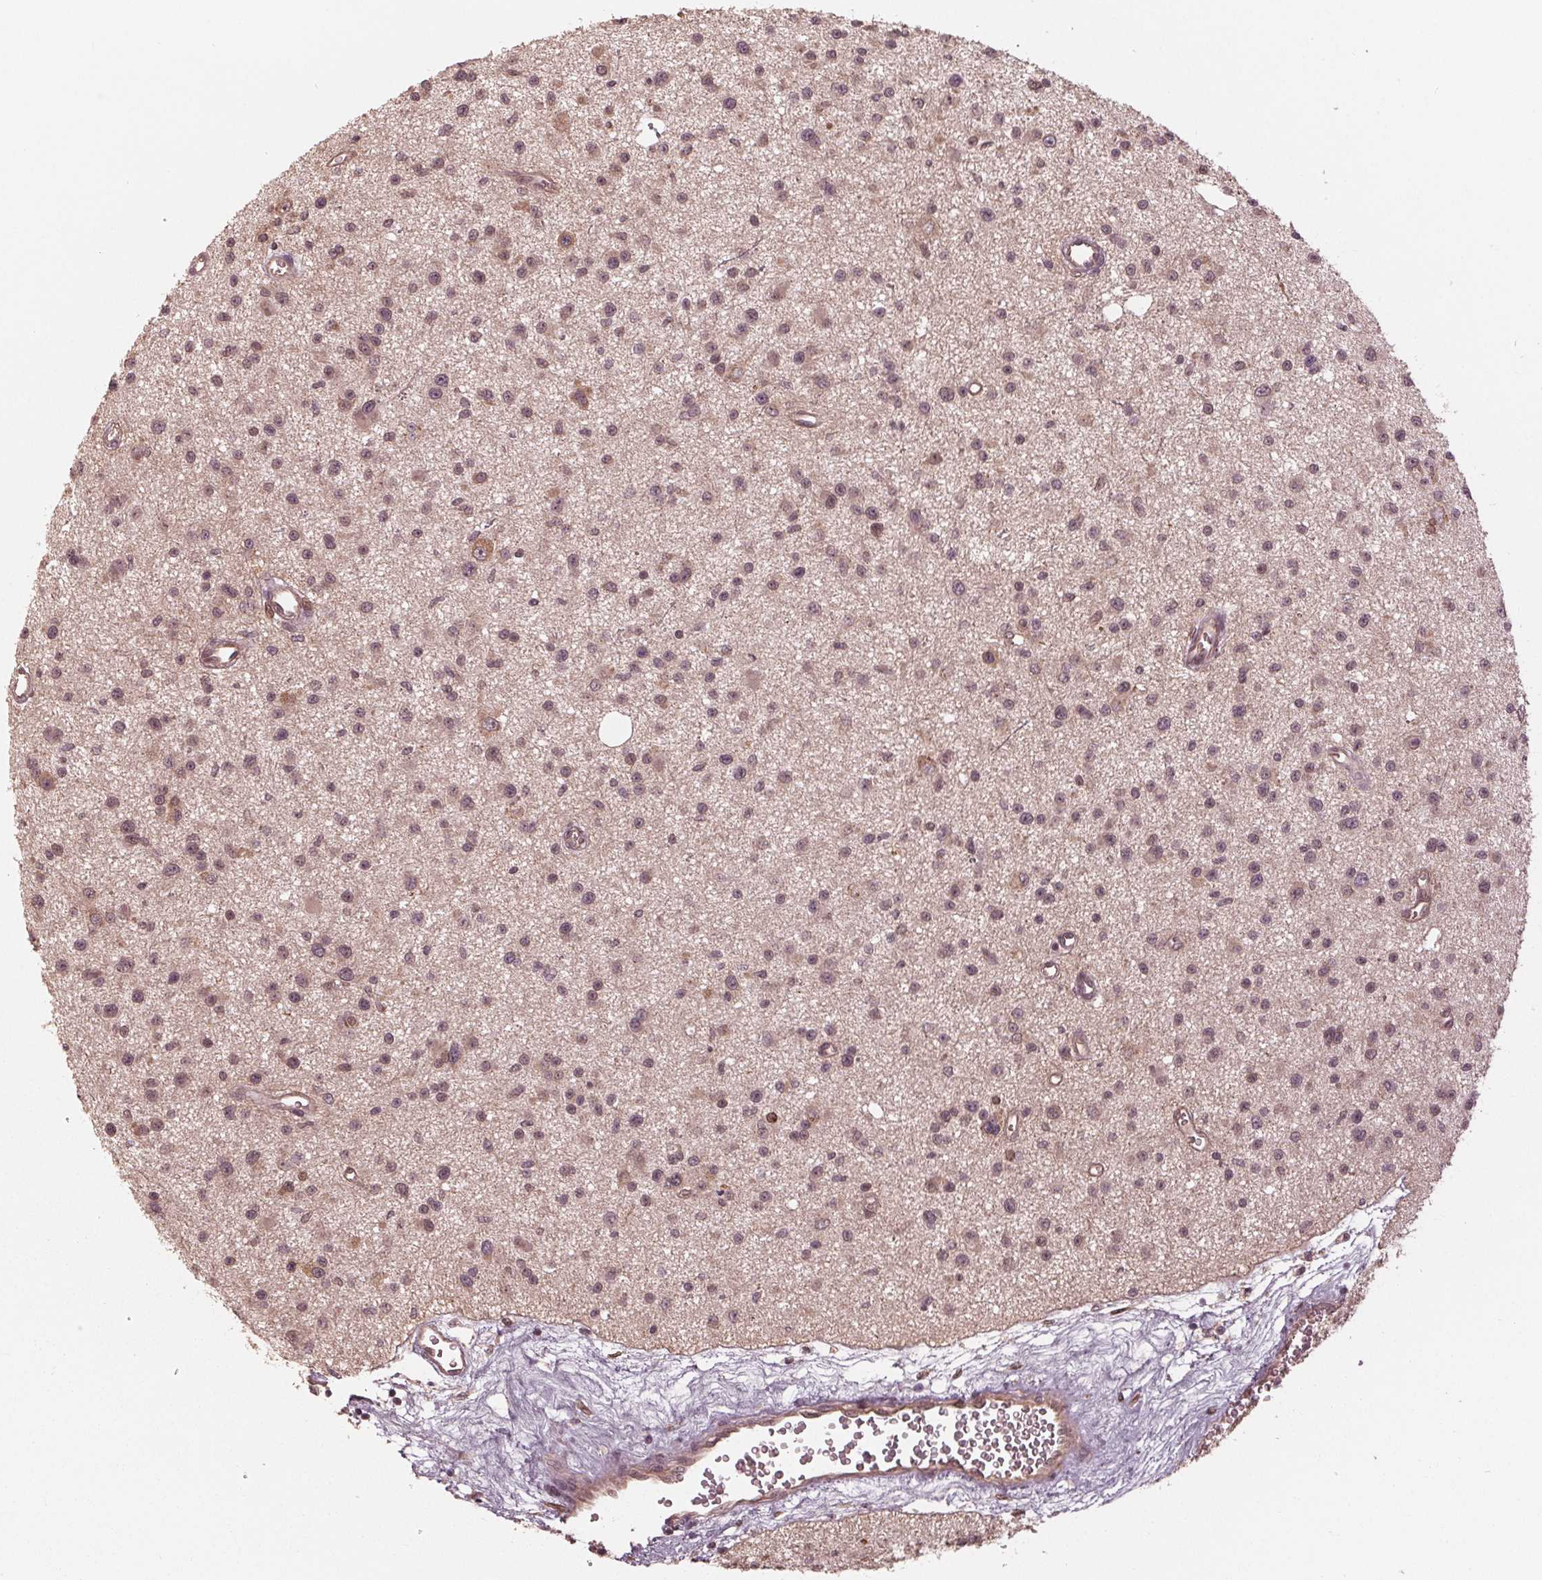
{"staining": {"intensity": "moderate", "quantity": "<25%", "location": "nuclear"}, "tissue": "glioma", "cell_type": "Tumor cells", "image_type": "cancer", "snomed": [{"axis": "morphology", "description": "Glioma, malignant, Low grade"}, {"axis": "topography", "description": "Brain"}], "caption": "Immunohistochemical staining of human glioma displays moderate nuclear protein positivity in approximately <25% of tumor cells. (DAB IHC with brightfield microscopy, high magnification).", "gene": "ZNF471", "patient": {"sex": "male", "age": 43}}